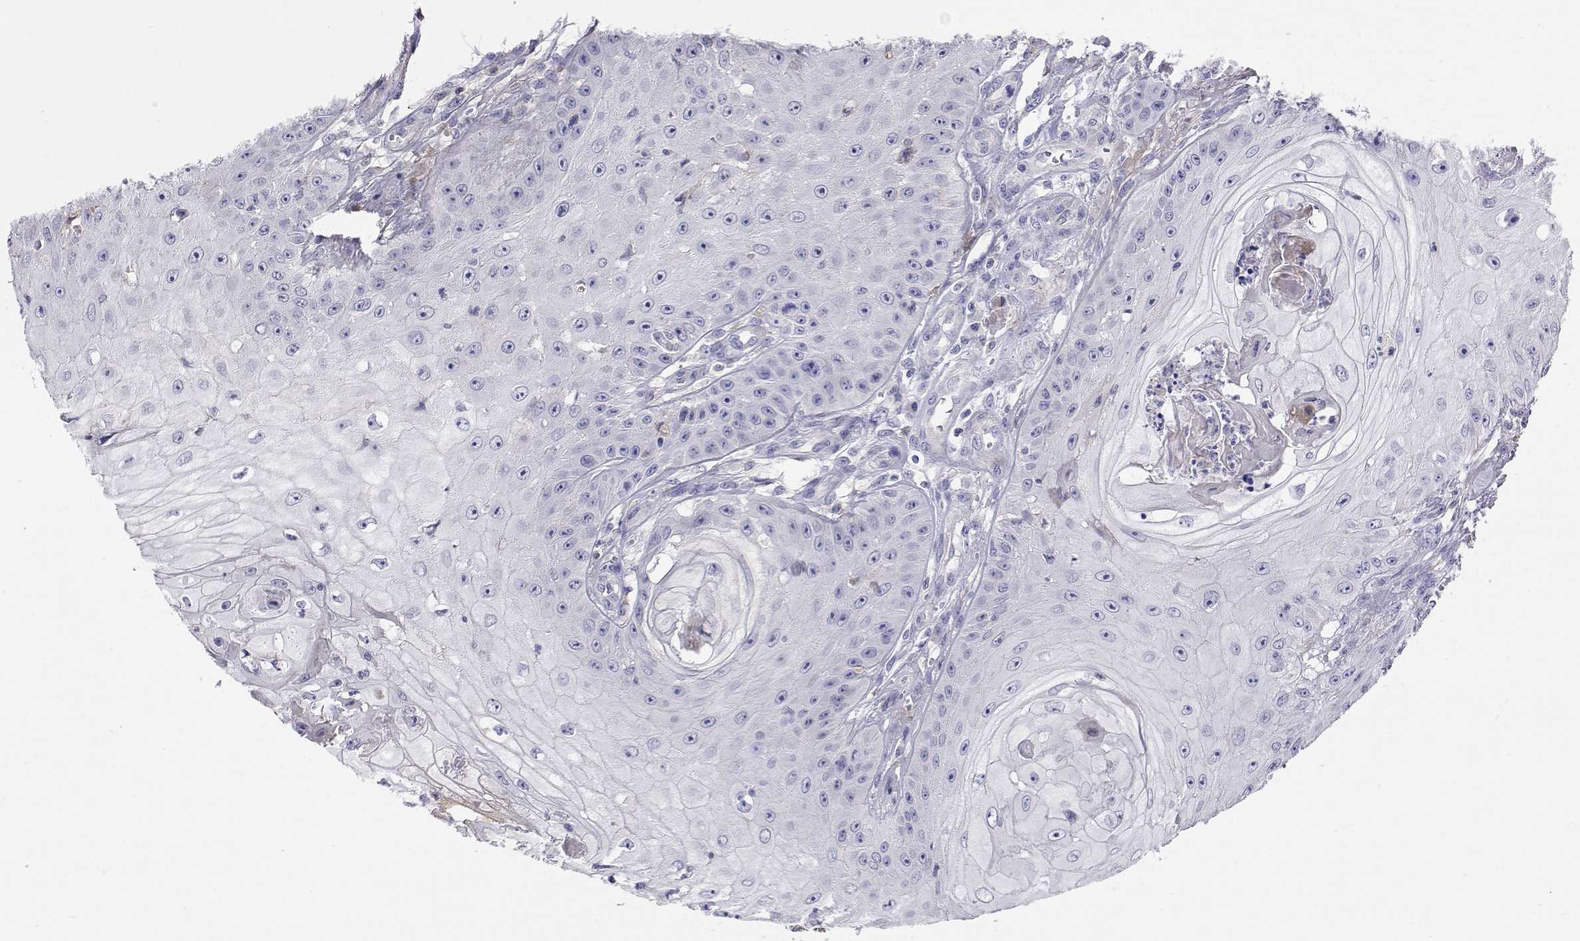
{"staining": {"intensity": "negative", "quantity": "none", "location": "none"}, "tissue": "skin cancer", "cell_type": "Tumor cells", "image_type": "cancer", "snomed": [{"axis": "morphology", "description": "Squamous cell carcinoma, NOS"}, {"axis": "topography", "description": "Skin"}], "caption": "This histopathology image is of squamous cell carcinoma (skin) stained with immunohistochemistry (IHC) to label a protein in brown with the nuclei are counter-stained blue. There is no expression in tumor cells.", "gene": "GGACT", "patient": {"sex": "male", "age": 70}}